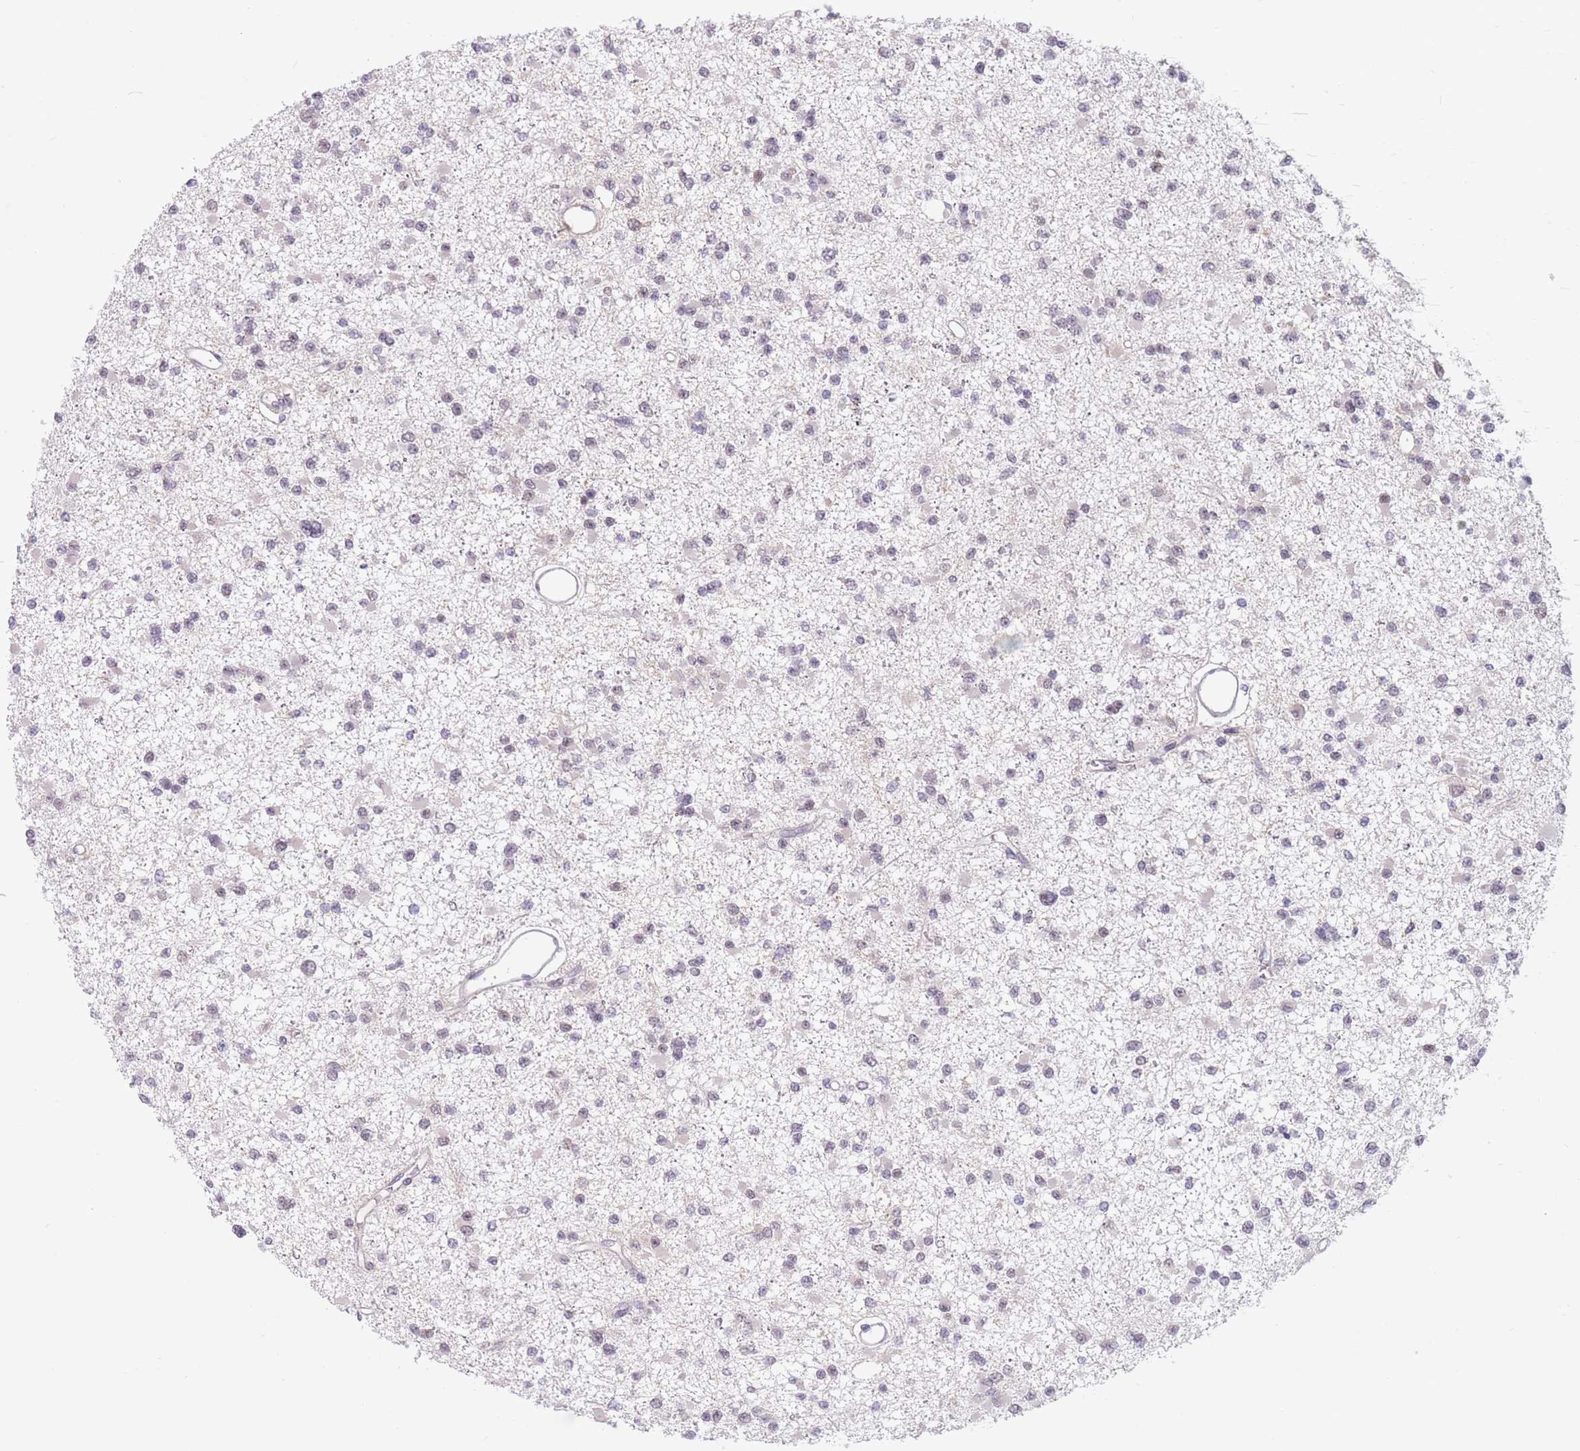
{"staining": {"intensity": "negative", "quantity": "none", "location": "none"}, "tissue": "glioma", "cell_type": "Tumor cells", "image_type": "cancer", "snomed": [{"axis": "morphology", "description": "Glioma, malignant, Low grade"}, {"axis": "topography", "description": "Brain"}], "caption": "IHC of human malignant low-grade glioma demonstrates no positivity in tumor cells.", "gene": "PODXL", "patient": {"sex": "female", "age": 22}}